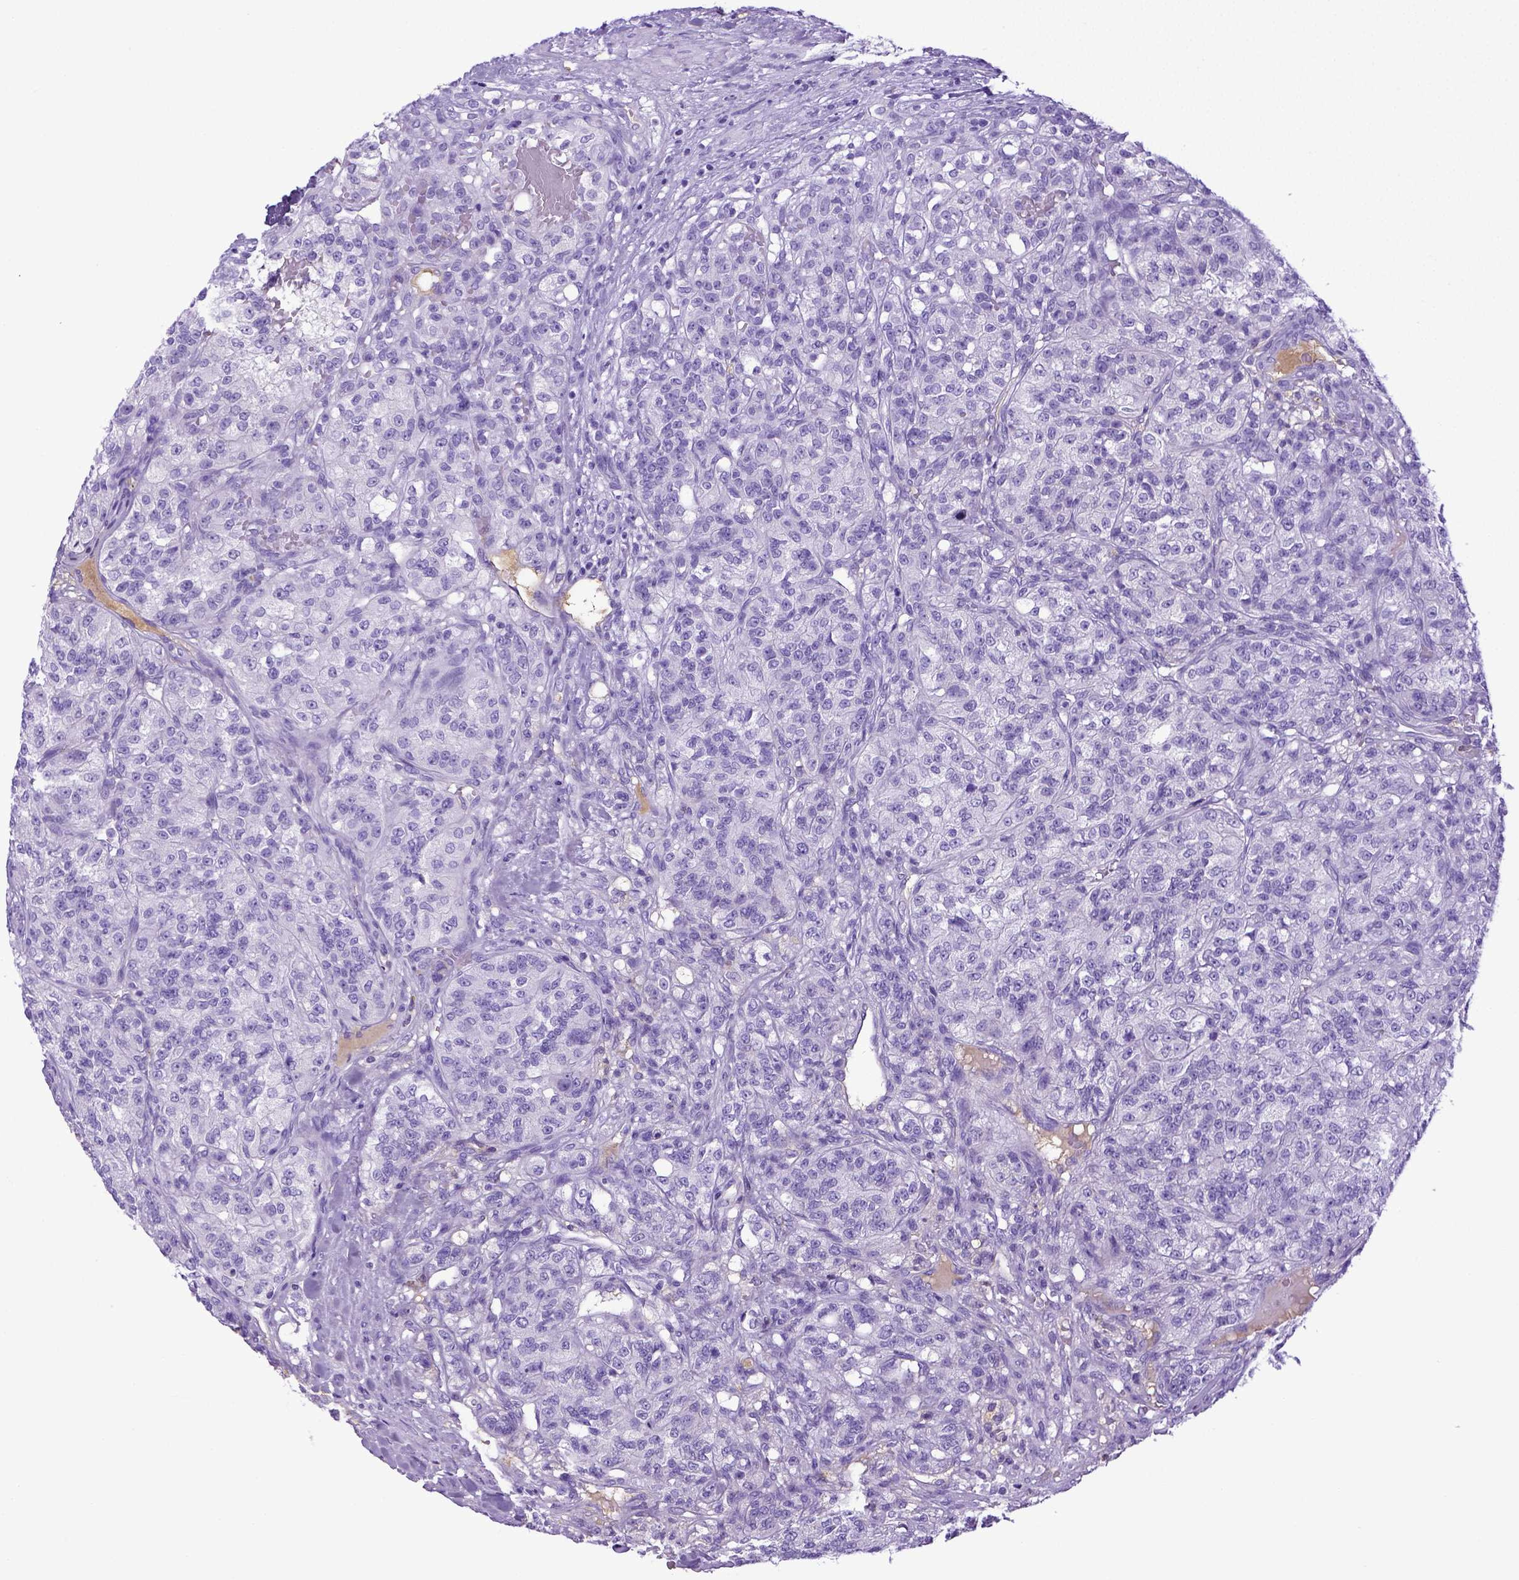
{"staining": {"intensity": "negative", "quantity": "none", "location": "none"}, "tissue": "renal cancer", "cell_type": "Tumor cells", "image_type": "cancer", "snomed": [{"axis": "morphology", "description": "Adenocarcinoma, NOS"}, {"axis": "topography", "description": "Kidney"}], "caption": "Protein analysis of adenocarcinoma (renal) exhibits no significant staining in tumor cells.", "gene": "ITIH4", "patient": {"sex": "female", "age": 63}}